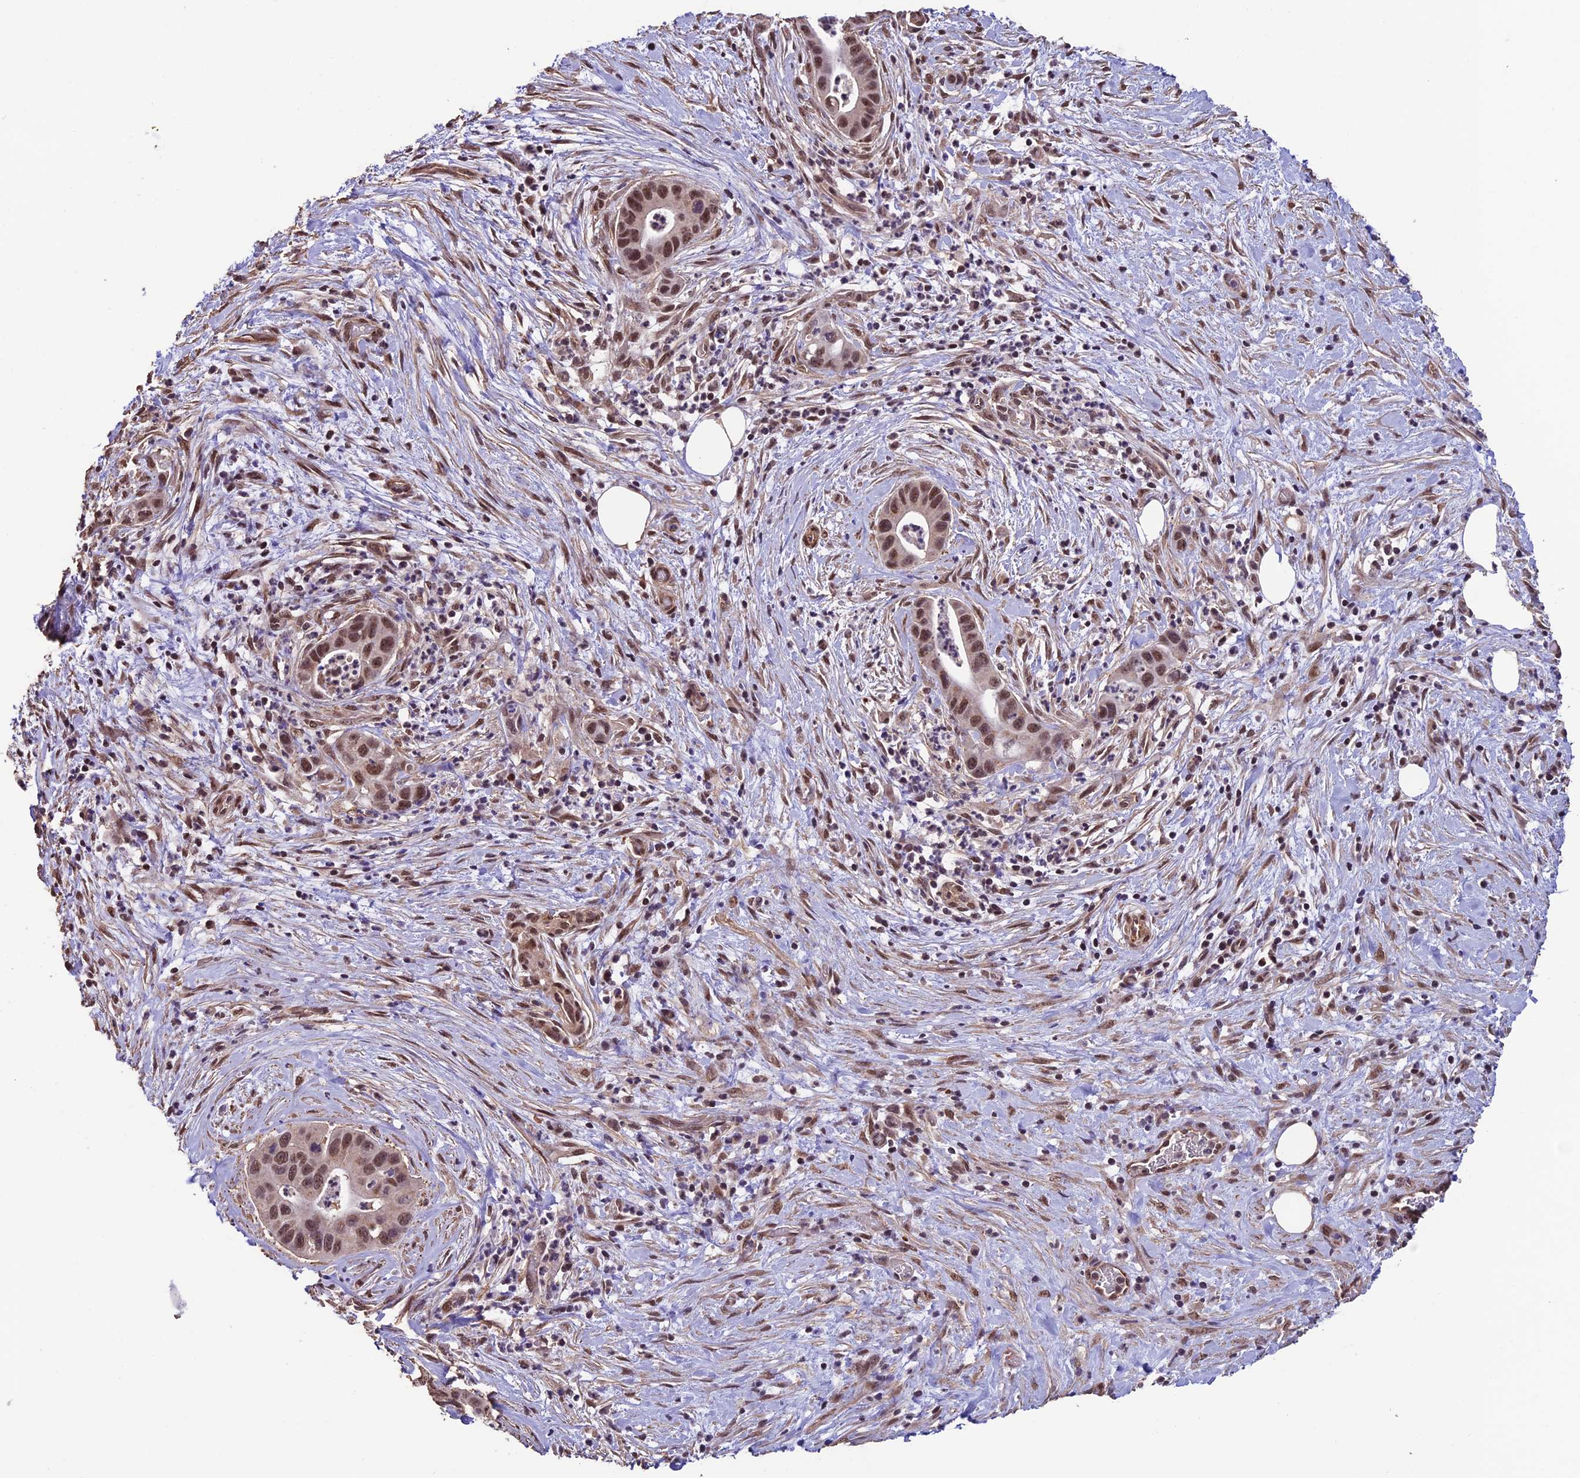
{"staining": {"intensity": "moderate", "quantity": ">75%", "location": "nuclear"}, "tissue": "pancreatic cancer", "cell_type": "Tumor cells", "image_type": "cancer", "snomed": [{"axis": "morphology", "description": "Adenocarcinoma, NOS"}, {"axis": "topography", "description": "Pancreas"}], "caption": "There is medium levels of moderate nuclear expression in tumor cells of pancreatic cancer, as demonstrated by immunohistochemical staining (brown color).", "gene": "CABIN1", "patient": {"sex": "male", "age": 73}}